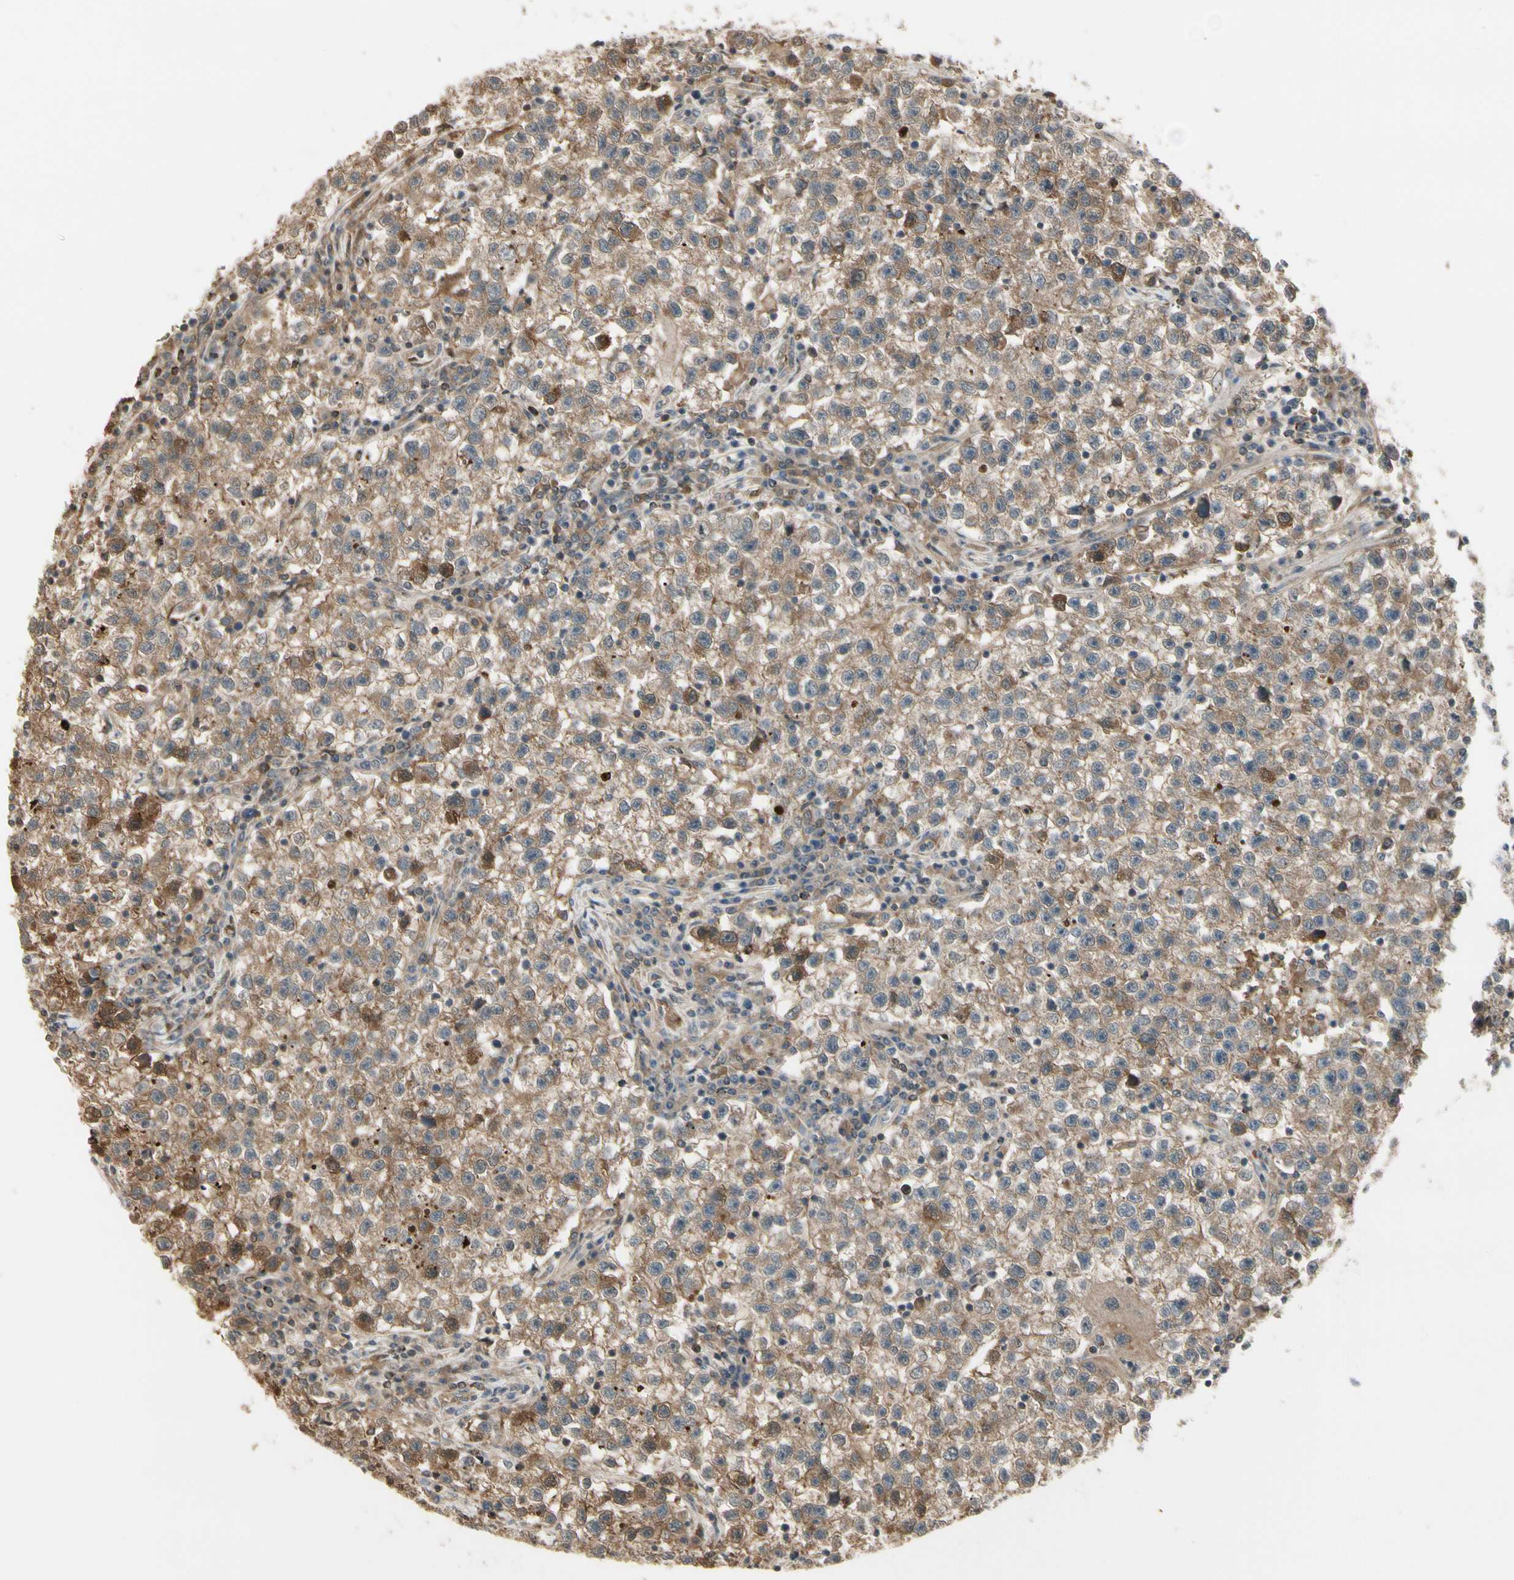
{"staining": {"intensity": "moderate", "quantity": ">75%", "location": "cytoplasmic/membranous"}, "tissue": "testis cancer", "cell_type": "Tumor cells", "image_type": "cancer", "snomed": [{"axis": "morphology", "description": "Seminoma, NOS"}, {"axis": "topography", "description": "Testis"}], "caption": "Protein staining demonstrates moderate cytoplasmic/membranous staining in approximately >75% of tumor cells in testis cancer.", "gene": "EVC", "patient": {"sex": "male", "age": 22}}